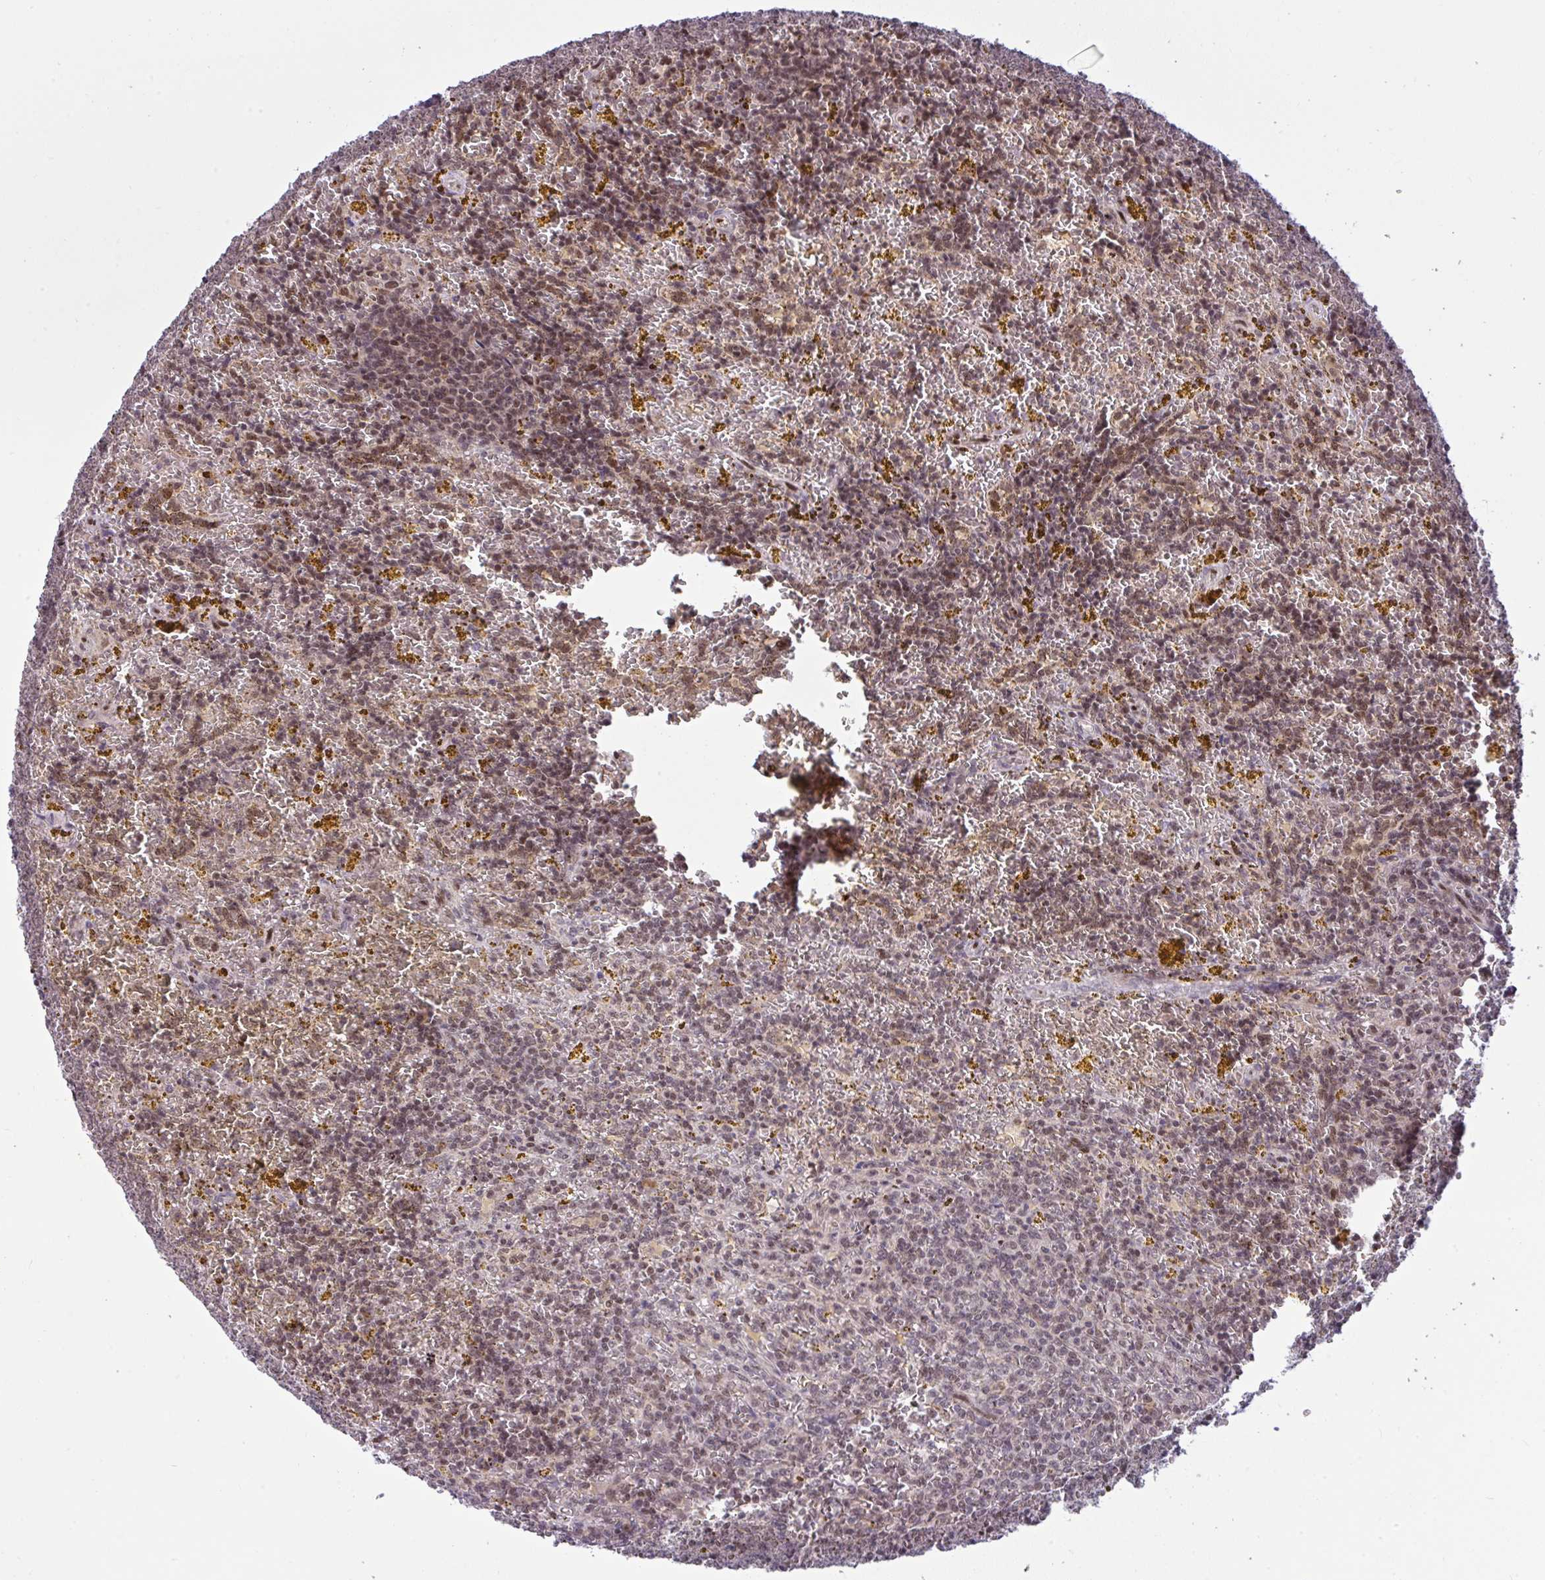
{"staining": {"intensity": "moderate", "quantity": "25%-75%", "location": "nuclear"}, "tissue": "lymphoma", "cell_type": "Tumor cells", "image_type": "cancer", "snomed": [{"axis": "morphology", "description": "Malignant lymphoma, non-Hodgkin's type, Low grade"}, {"axis": "topography", "description": "Spleen"}, {"axis": "topography", "description": "Lymph node"}], "caption": "Moderate nuclear expression for a protein is present in approximately 25%-75% of tumor cells of low-grade malignant lymphoma, non-Hodgkin's type using immunohistochemistry (IHC).", "gene": "KLF2", "patient": {"sex": "female", "age": 66}}